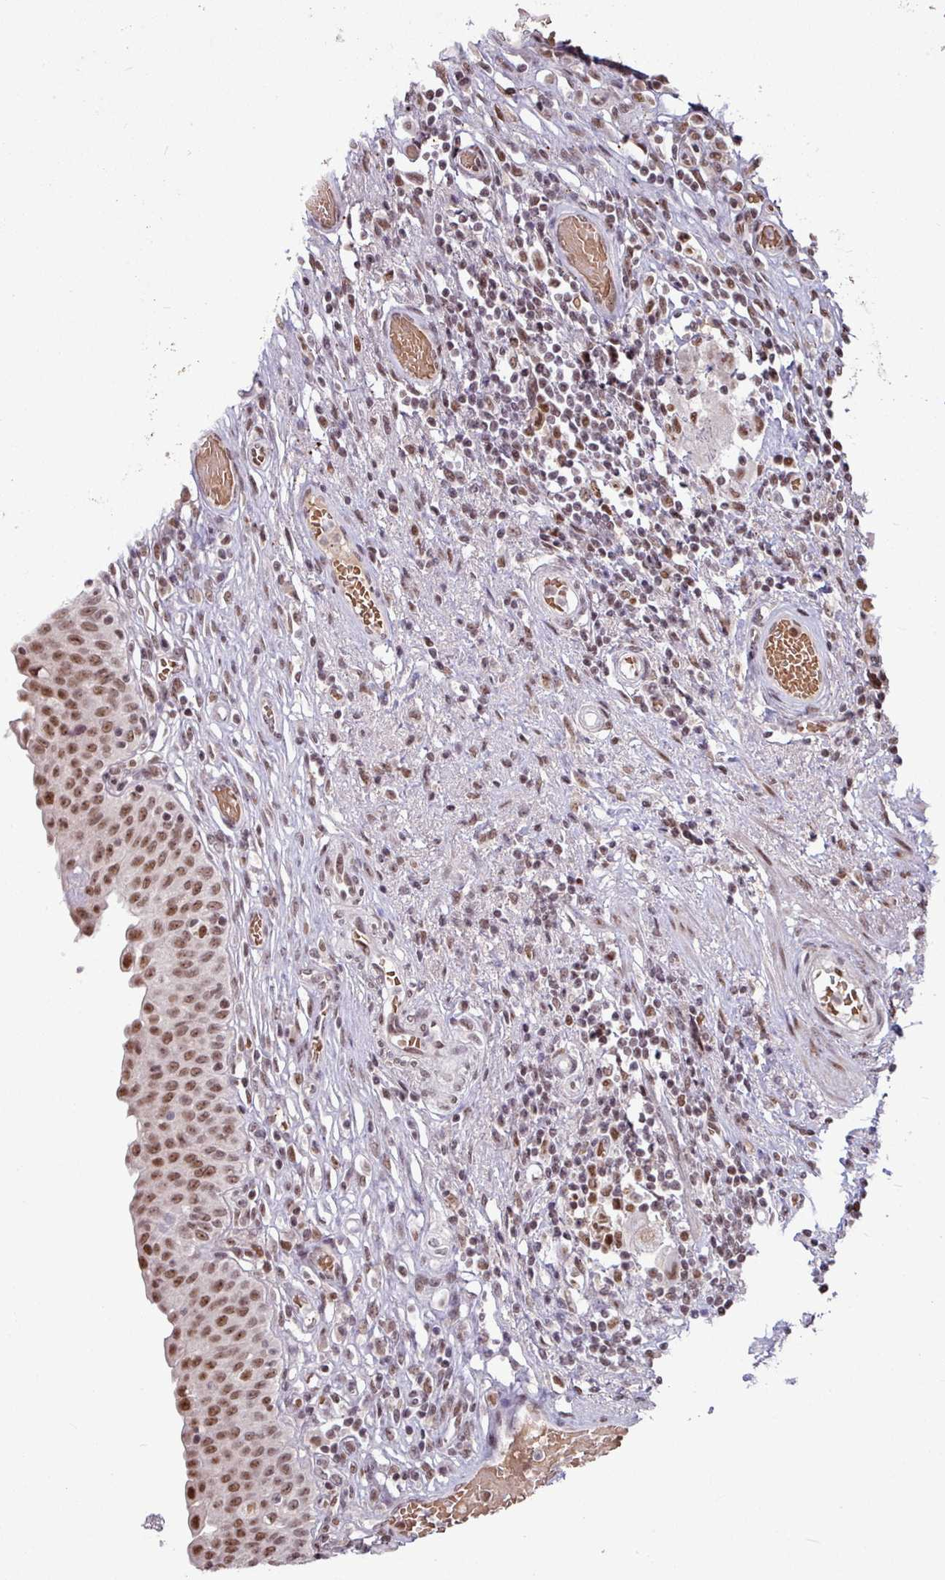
{"staining": {"intensity": "strong", "quantity": ">75%", "location": "nuclear"}, "tissue": "urinary bladder", "cell_type": "Urothelial cells", "image_type": "normal", "snomed": [{"axis": "morphology", "description": "Normal tissue, NOS"}, {"axis": "topography", "description": "Urinary bladder"}], "caption": "Immunohistochemical staining of benign urinary bladder displays strong nuclear protein positivity in approximately >75% of urothelial cells.", "gene": "TDG", "patient": {"sex": "male", "age": 71}}